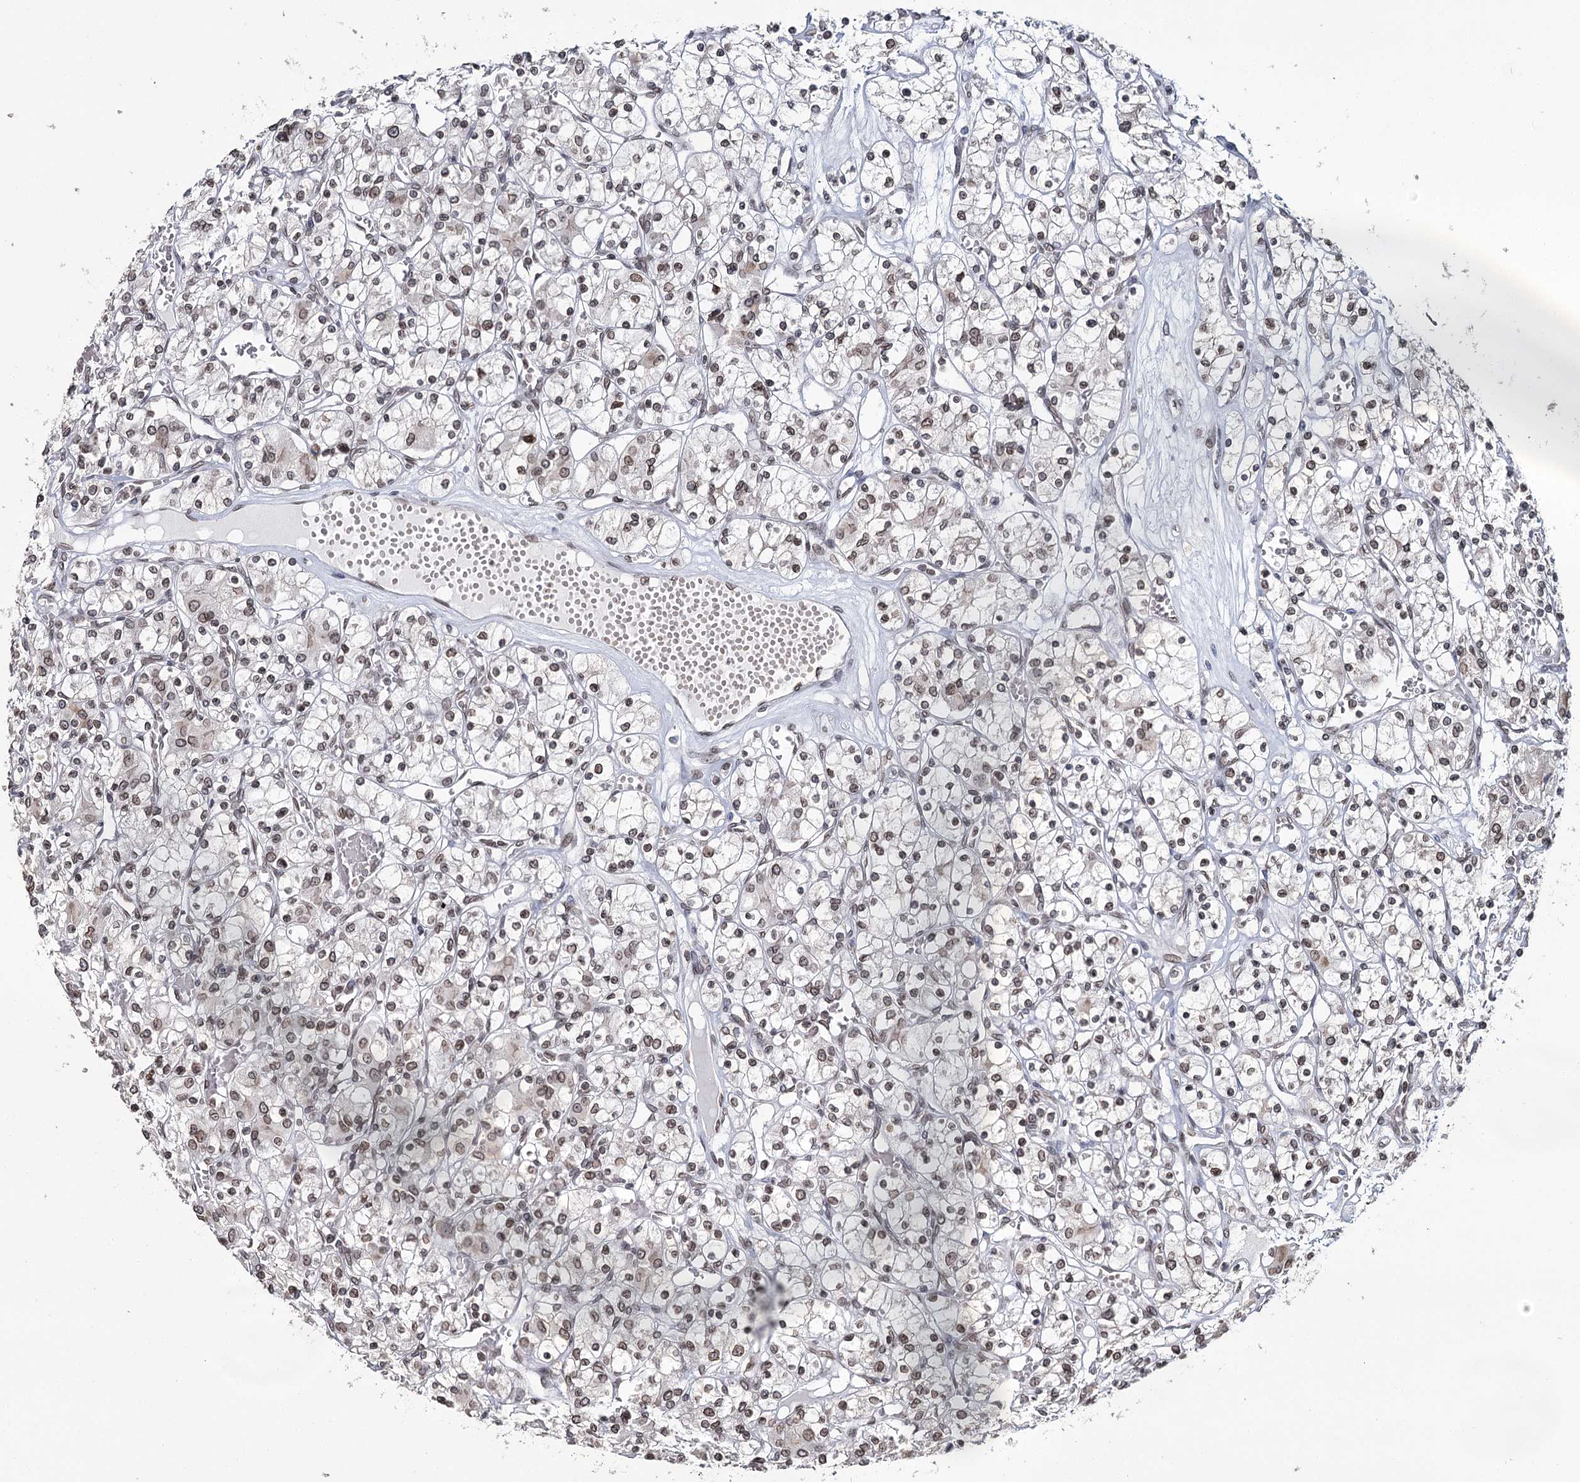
{"staining": {"intensity": "moderate", "quantity": "25%-75%", "location": "cytoplasmic/membranous,nuclear"}, "tissue": "renal cancer", "cell_type": "Tumor cells", "image_type": "cancer", "snomed": [{"axis": "morphology", "description": "Adenocarcinoma, NOS"}, {"axis": "topography", "description": "Kidney"}], "caption": "Immunohistochemical staining of renal cancer shows medium levels of moderate cytoplasmic/membranous and nuclear protein positivity in approximately 25%-75% of tumor cells.", "gene": "KIAA0930", "patient": {"sex": "female", "age": 59}}